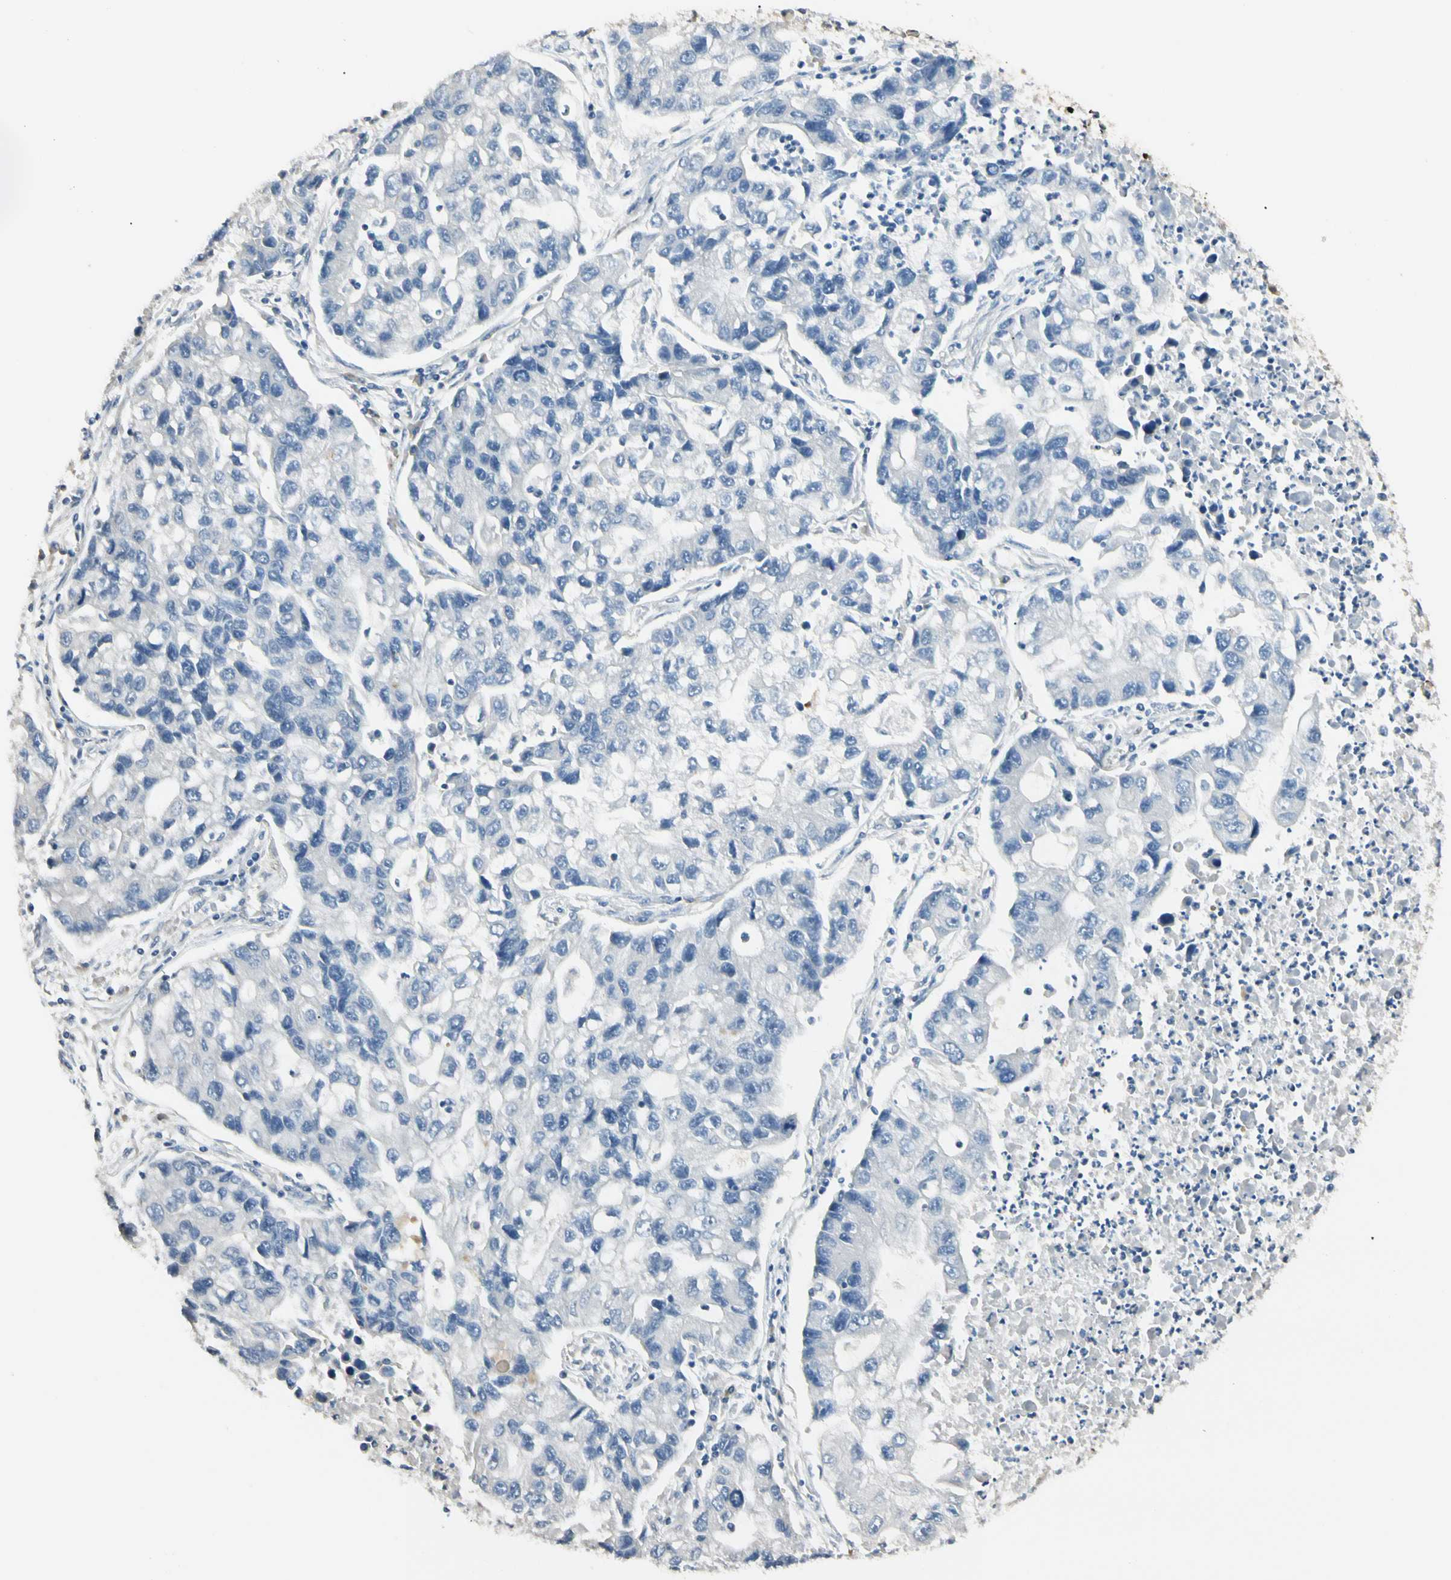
{"staining": {"intensity": "negative", "quantity": "none", "location": "none"}, "tissue": "lung cancer", "cell_type": "Tumor cells", "image_type": "cancer", "snomed": [{"axis": "morphology", "description": "Adenocarcinoma, NOS"}, {"axis": "topography", "description": "Lung"}], "caption": "Human lung cancer (adenocarcinoma) stained for a protein using immunohistochemistry reveals no staining in tumor cells.", "gene": "P3H2", "patient": {"sex": "female", "age": 51}}